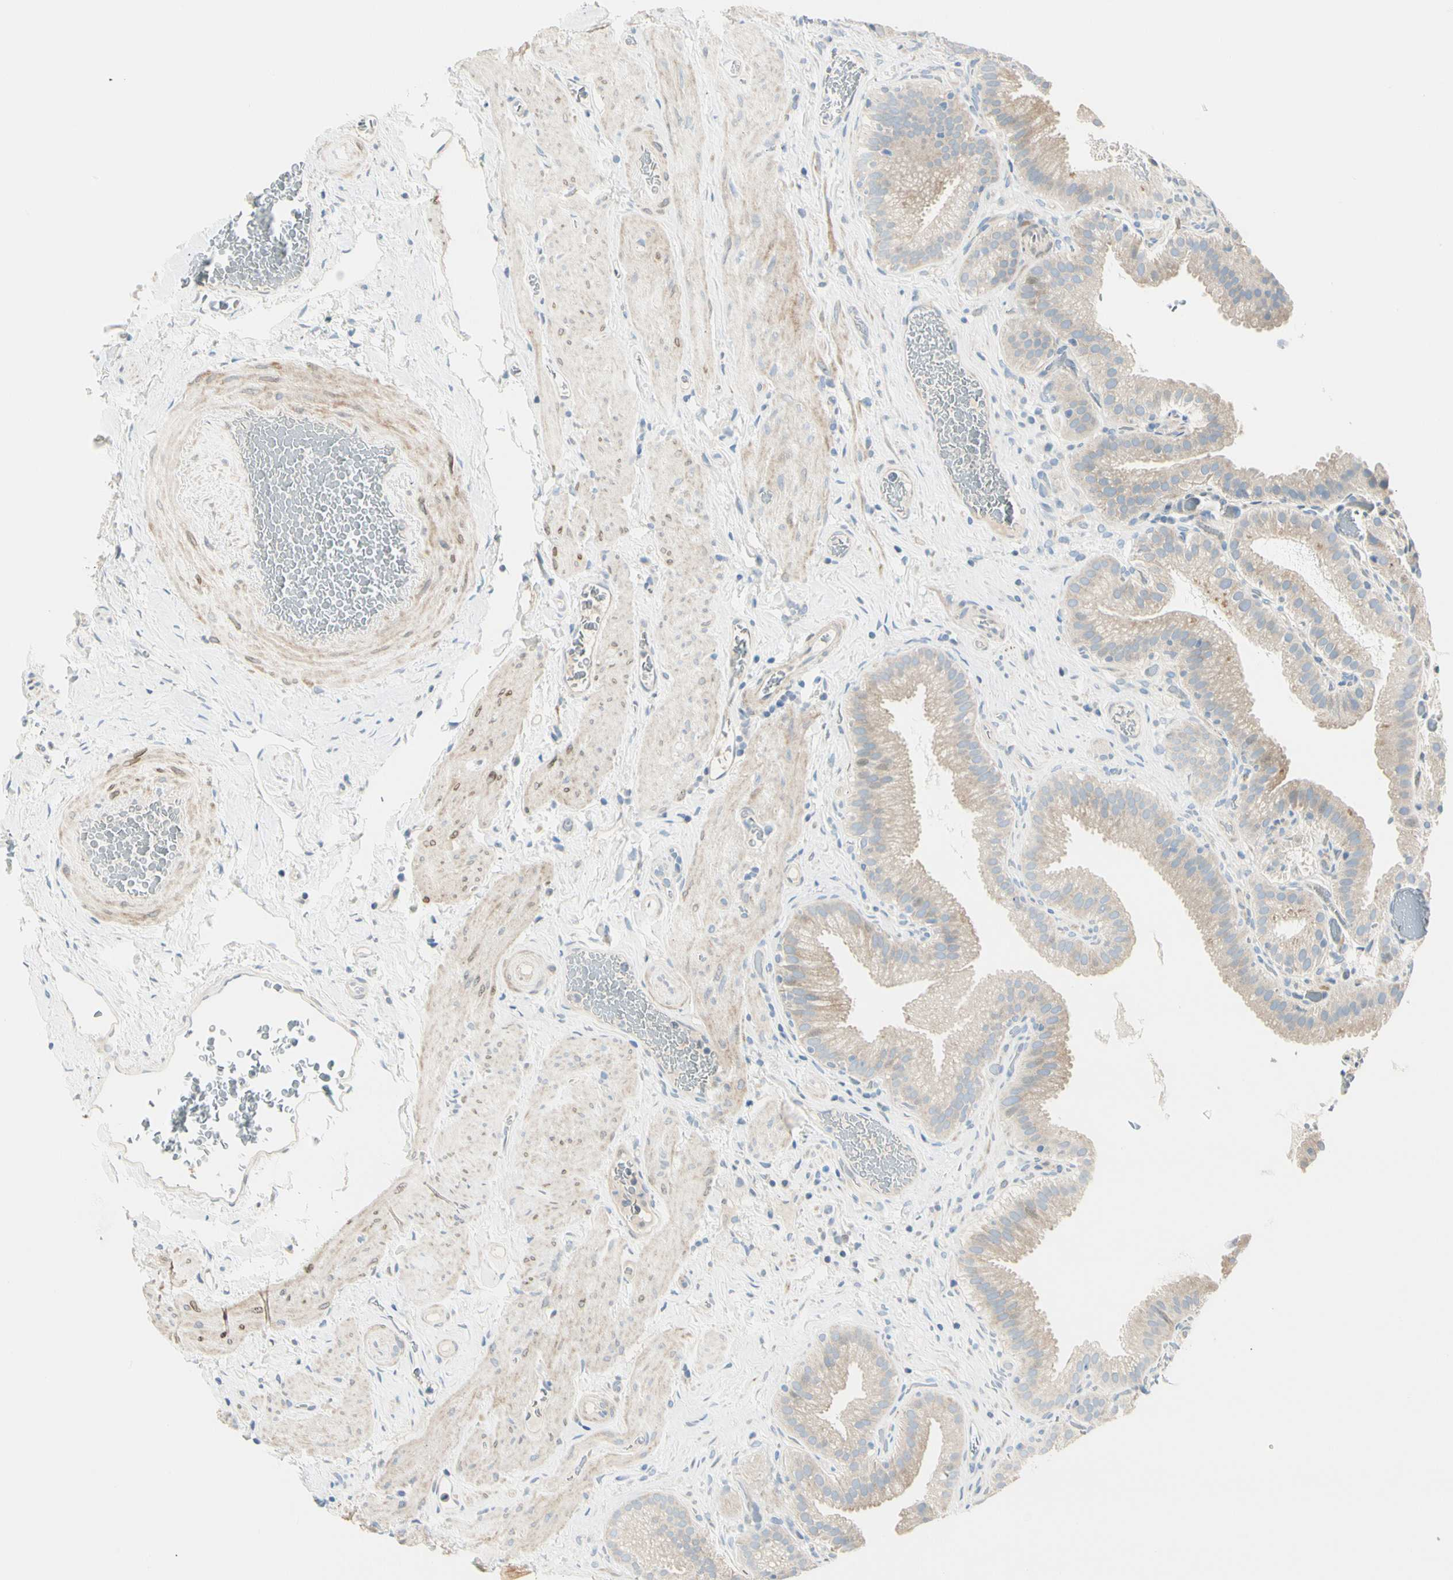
{"staining": {"intensity": "weak", "quantity": "25%-75%", "location": "cytoplasmic/membranous"}, "tissue": "gallbladder", "cell_type": "Glandular cells", "image_type": "normal", "snomed": [{"axis": "morphology", "description": "Normal tissue, NOS"}, {"axis": "topography", "description": "Gallbladder"}], "caption": "Protein positivity by immunohistochemistry (IHC) exhibits weak cytoplasmic/membranous staining in approximately 25%-75% of glandular cells in benign gallbladder. Ihc stains the protein of interest in brown and the nuclei are stained blue.", "gene": "ADGRA3", "patient": {"sex": "male", "age": 54}}